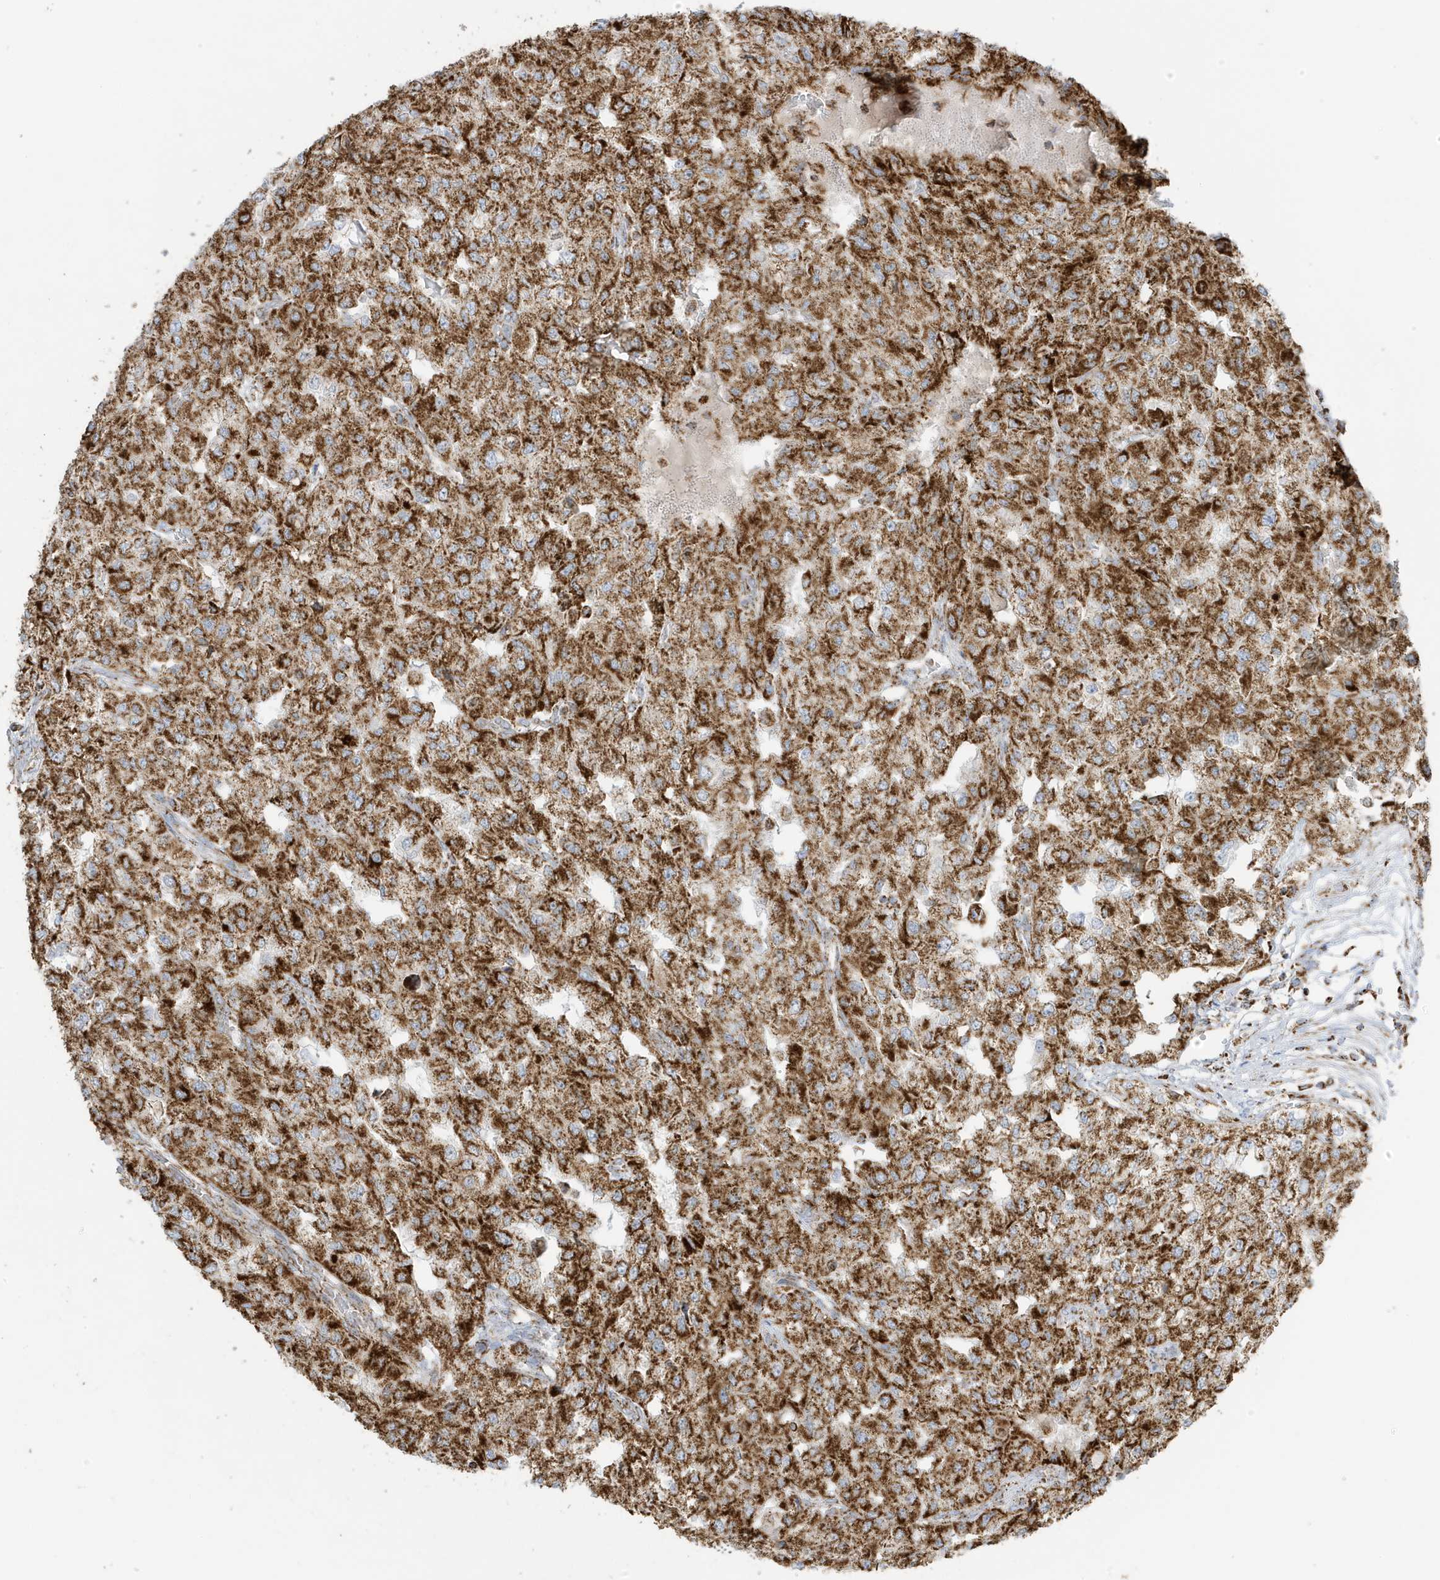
{"staining": {"intensity": "strong", "quantity": ">75%", "location": "cytoplasmic/membranous"}, "tissue": "renal cancer", "cell_type": "Tumor cells", "image_type": "cancer", "snomed": [{"axis": "morphology", "description": "Adenocarcinoma, NOS"}, {"axis": "topography", "description": "Kidney"}], "caption": "A photomicrograph showing strong cytoplasmic/membranous expression in approximately >75% of tumor cells in renal adenocarcinoma, as visualized by brown immunohistochemical staining.", "gene": "ATP5ME", "patient": {"sex": "female", "age": 54}}